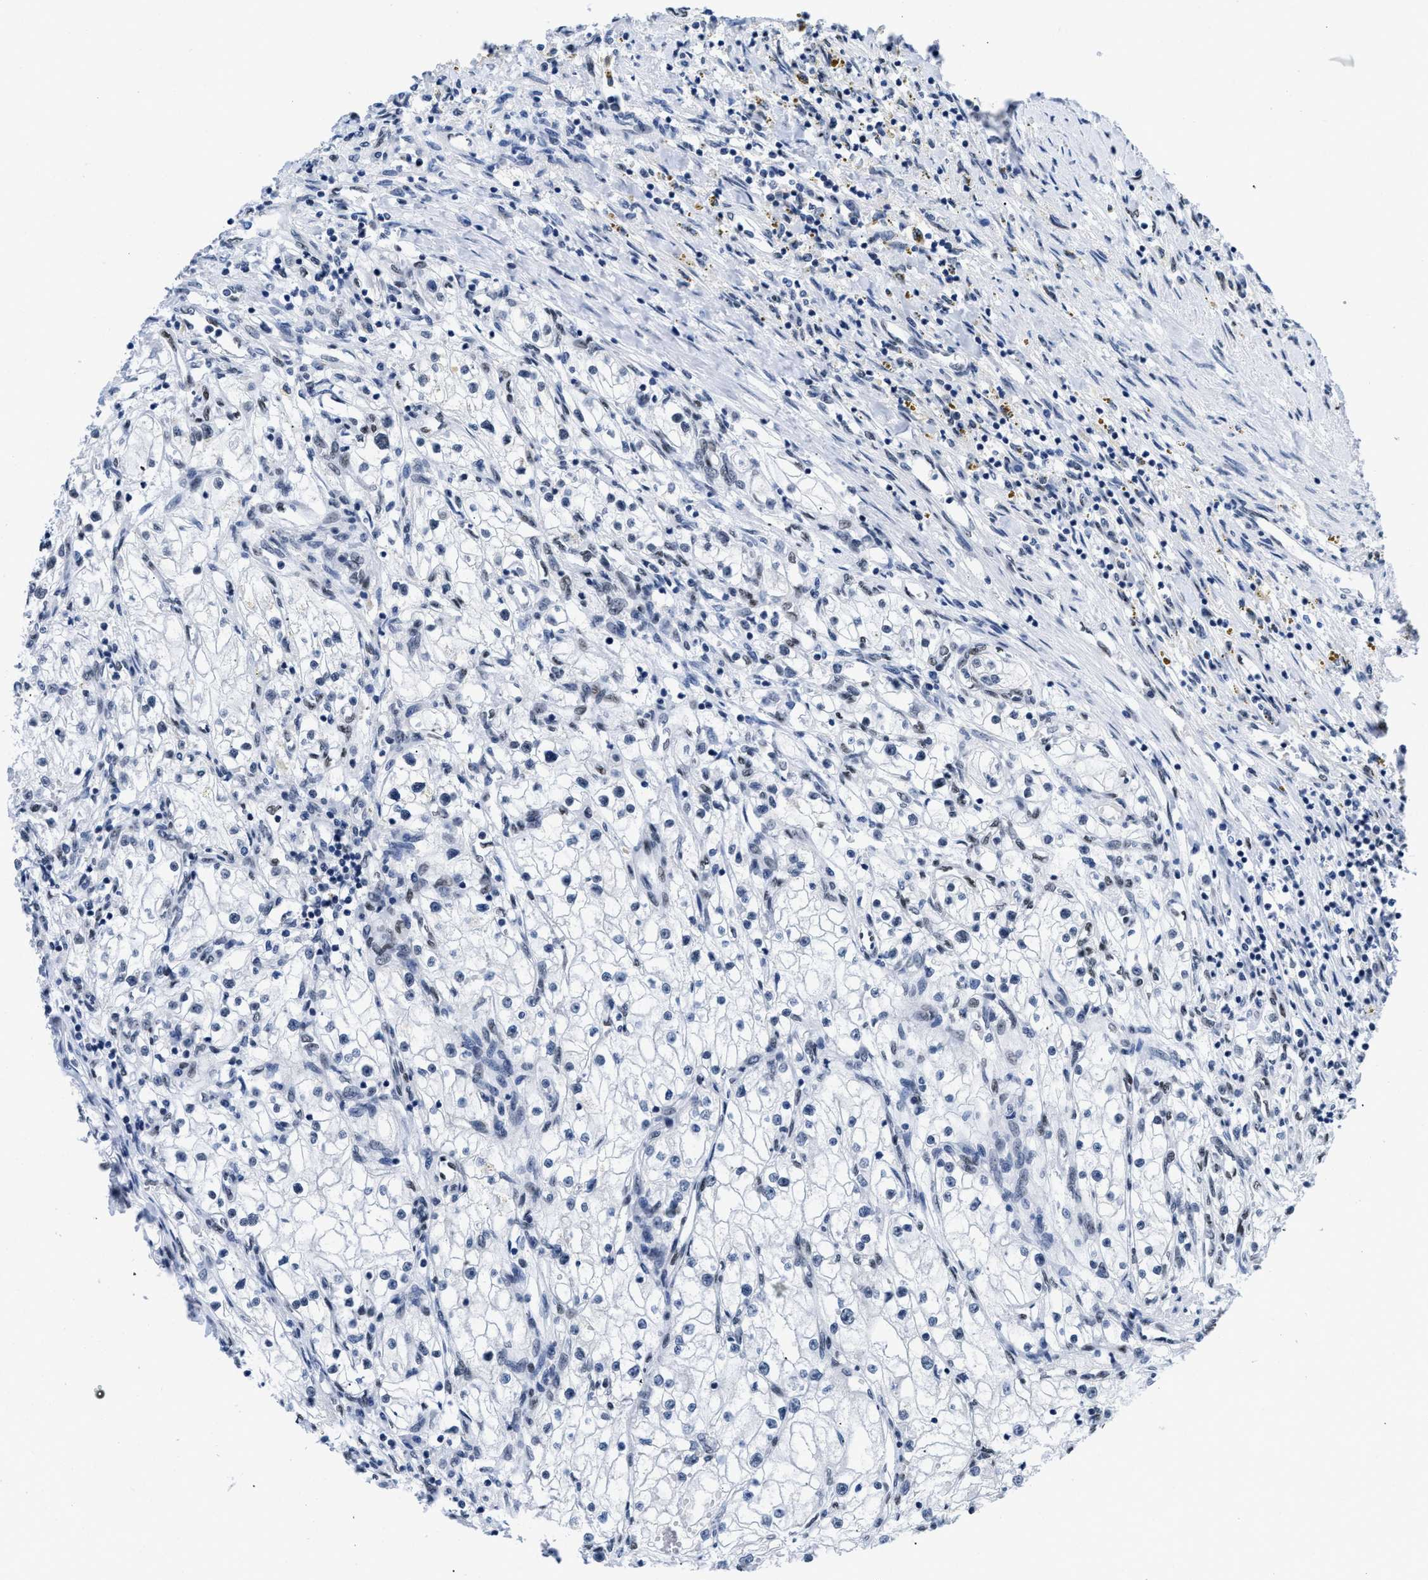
{"staining": {"intensity": "negative", "quantity": "none", "location": "none"}, "tissue": "renal cancer", "cell_type": "Tumor cells", "image_type": "cancer", "snomed": [{"axis": "morphology", "description": "Adenocarcinoma, NOS"}, {"axis": "topography", "description": "Kidney"}], "caption": "The micrograph displays no significant staining in tumor cells of renal adenocarcinoma. Brightfield microscopy of IHC stained with DAB (3,3'-diaminobenzidine) (brown) and hematoxylin (blue), captured at high magnification.", "gene": "CTBP1", "patient": {"sex": "male", "age": 68}}